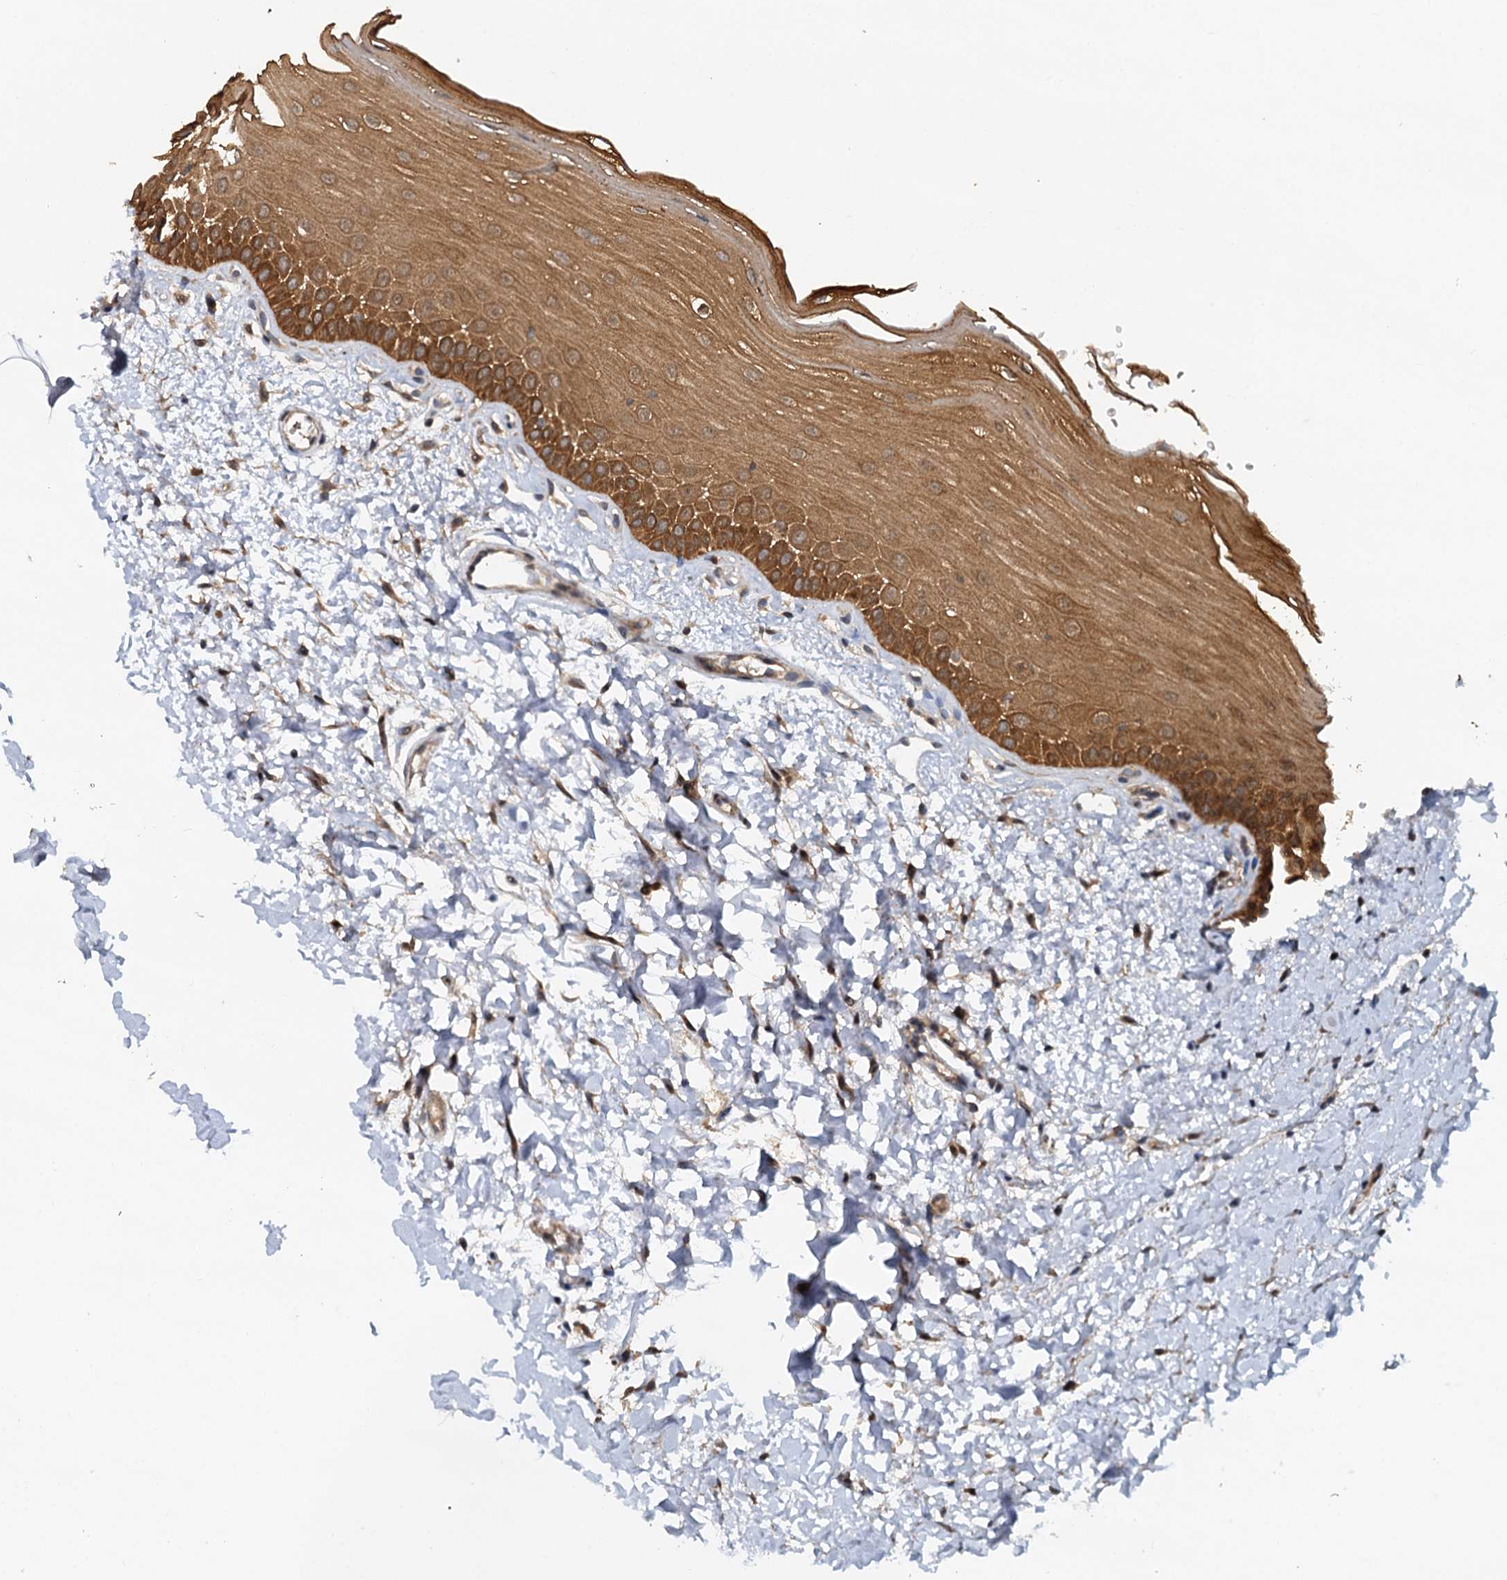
{"staining": {"intensity": "strong", "quantity": ">75%", "location": "cytoplasmic/membranous,nuclear"}, "tissue": "oral mucosa", "cell_type": "Squamous epithelial cells", "image_type": "normal", "snomed": [{"axis": "morphology", "description": "Normal tissue, NOS"}, {"axis": "topography", "description": "Oral tissue"}], "caption": "A high amount of strong cytoplasmic/membranous,nuclear staining is present in about >75% of squamous epithelial cells in benign oral mucosa.", "gene": "STUB1", "patient": {"sex": "female", "age": 56}}